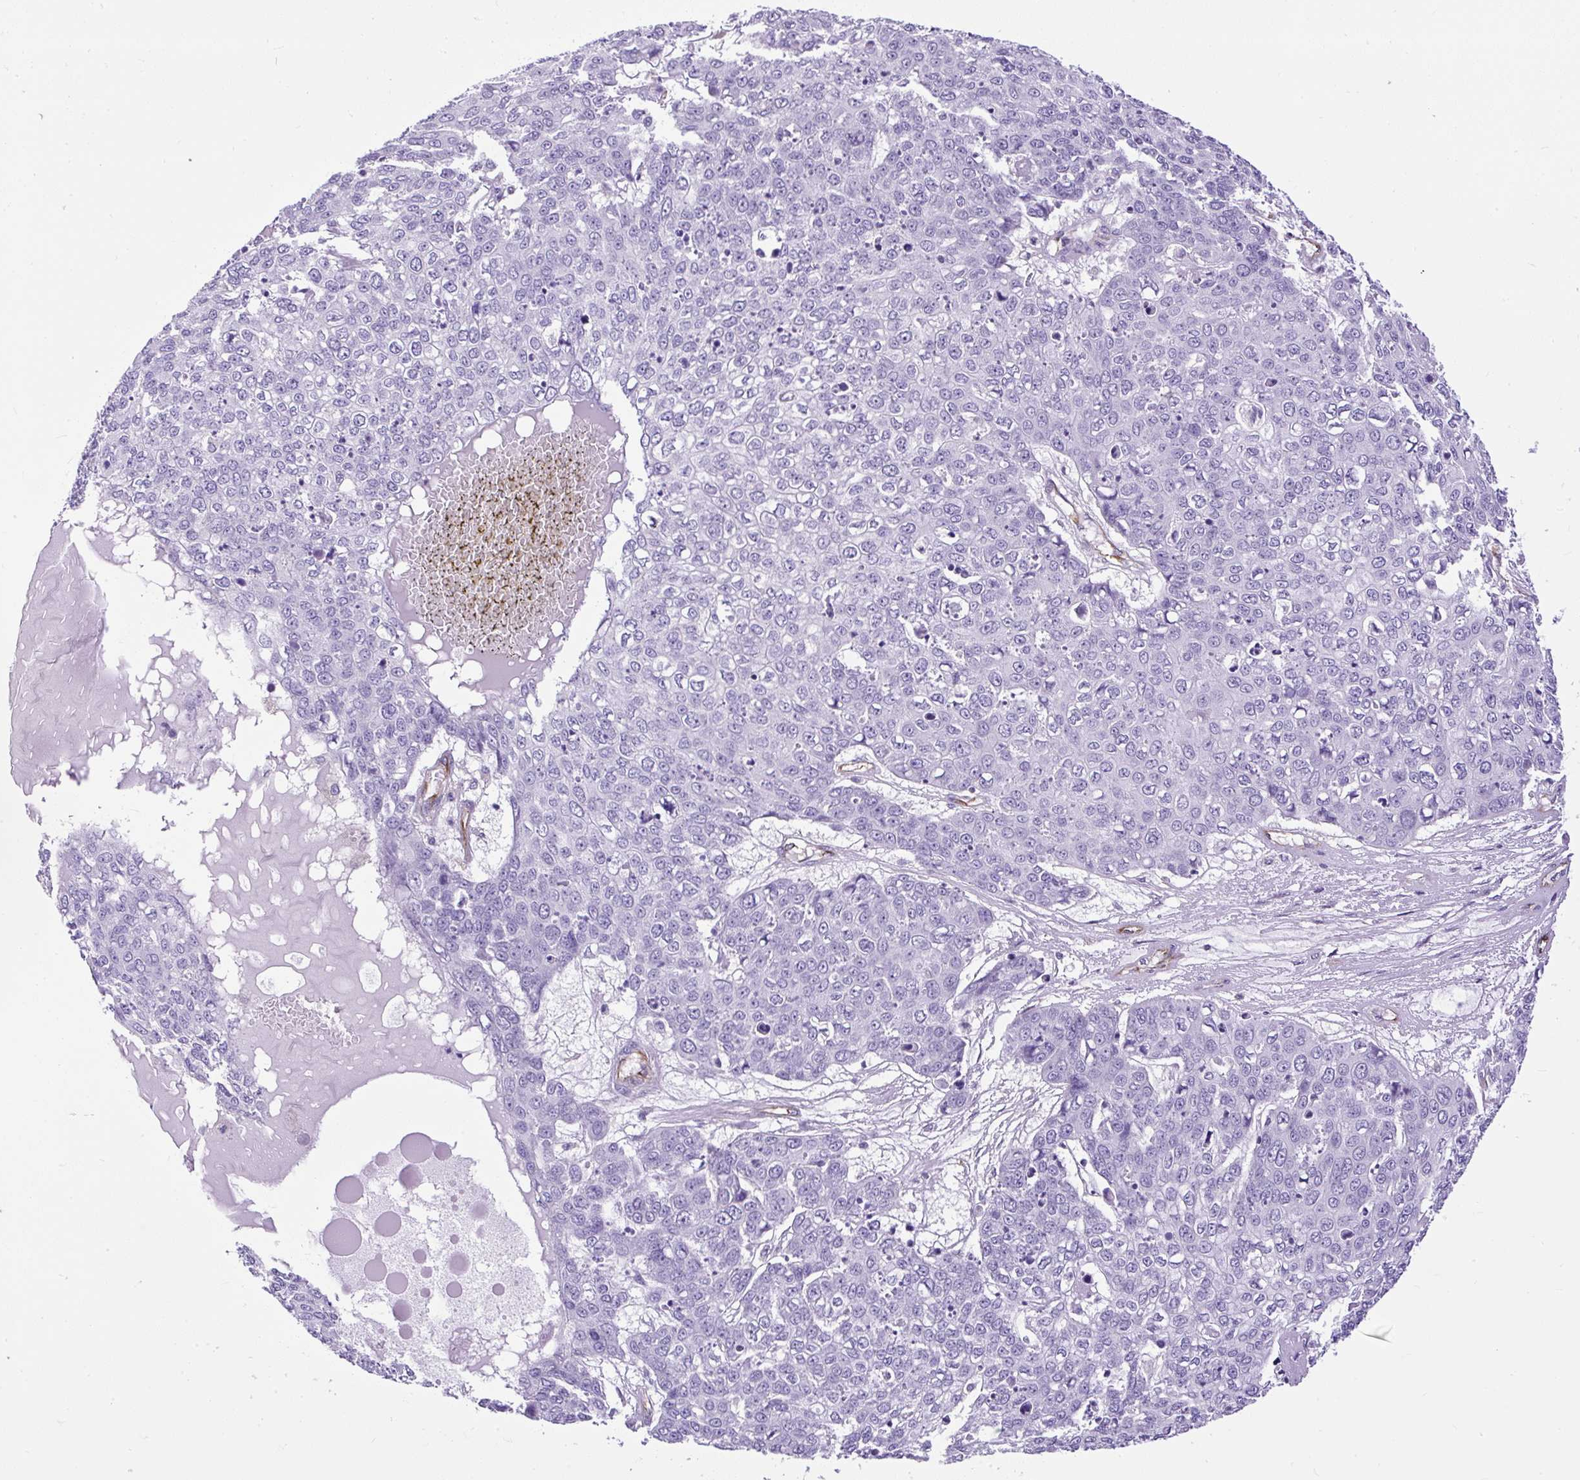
{"staining": {"intensity": "negative", "quantity": "none", "location": "none"}, "tissue": "skin cancer", "cell_type": "Tumor cells", "image_type": "cancer", "snomed": [{"axis": "morphology", "description": "Normal tissue, NOS"}, {"axis": "morphology", "description": "Squamous cell carcinoma, NOS"}, {"axis": "topography", "description": "Skin"}], "caption": "DAB (3,3'-diaminobenzidine) immunohistochemical staining of human skin squamous cell carcinoma displays no significant expression in tumor cells. The staining is performed using DAB brown chromogen with nuclei counter-stained in using hematoxylin.", "gene": "MAP1S", "patient": {"sex": "male", "age": 72}}